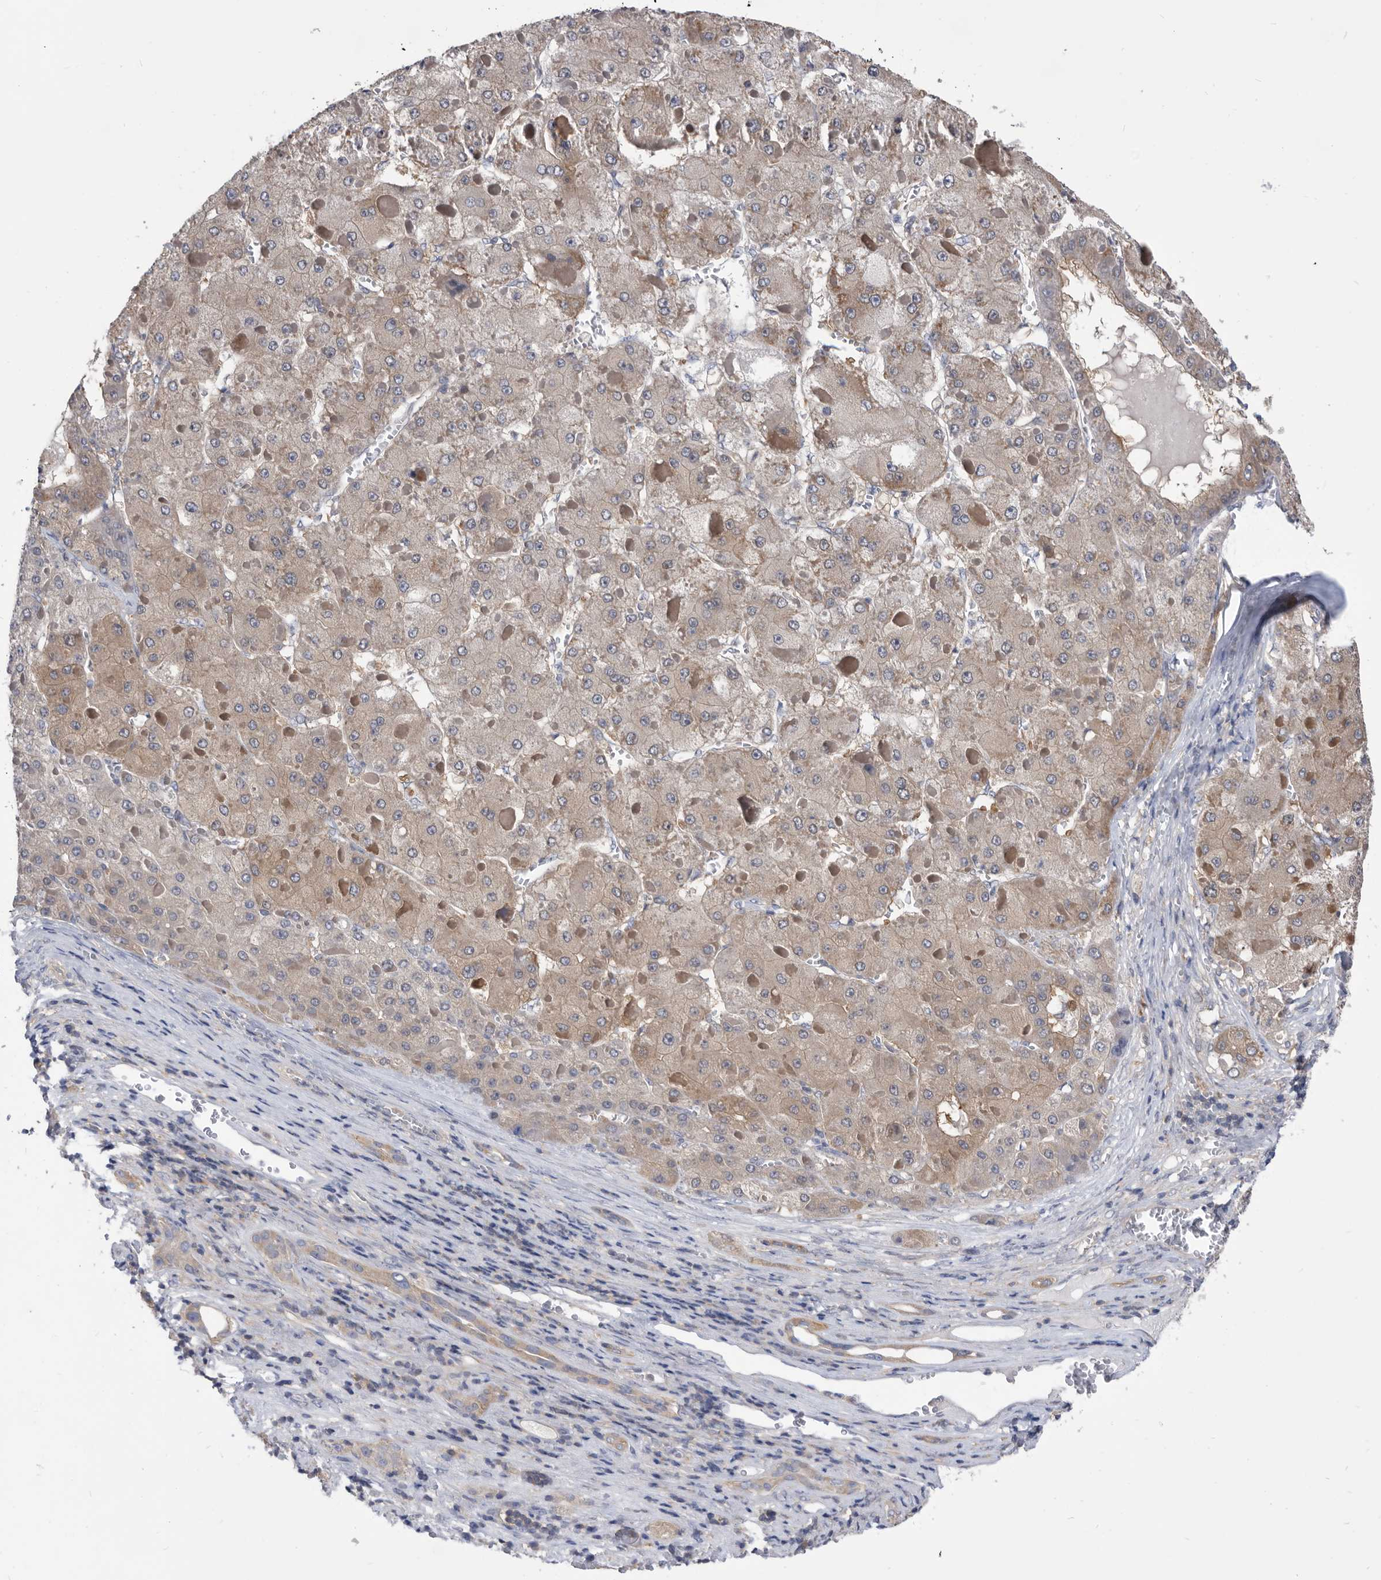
{"staining": {"intensity": "weak", "quantity": ">75%", "location": "cytoplasmic/membranous"}, "tissue": "liver cancer", "cell_type": "Tumor cells", "image_type": "cancer", "snomed": [{"axis": "morphology", "description": "Carcinoma, Hepatocellular, NOS"}, {"axis": "topography", "description": "Liver"}], "caption": "Brown immunohistochemical staining in human hepatocellular carcinoma (liver) demonstrates weak cytoplasmic/membranous expression in about >75% of tumor cells.", "gene": "CCT4", "patient": {"sex": "female", "age": 73}}